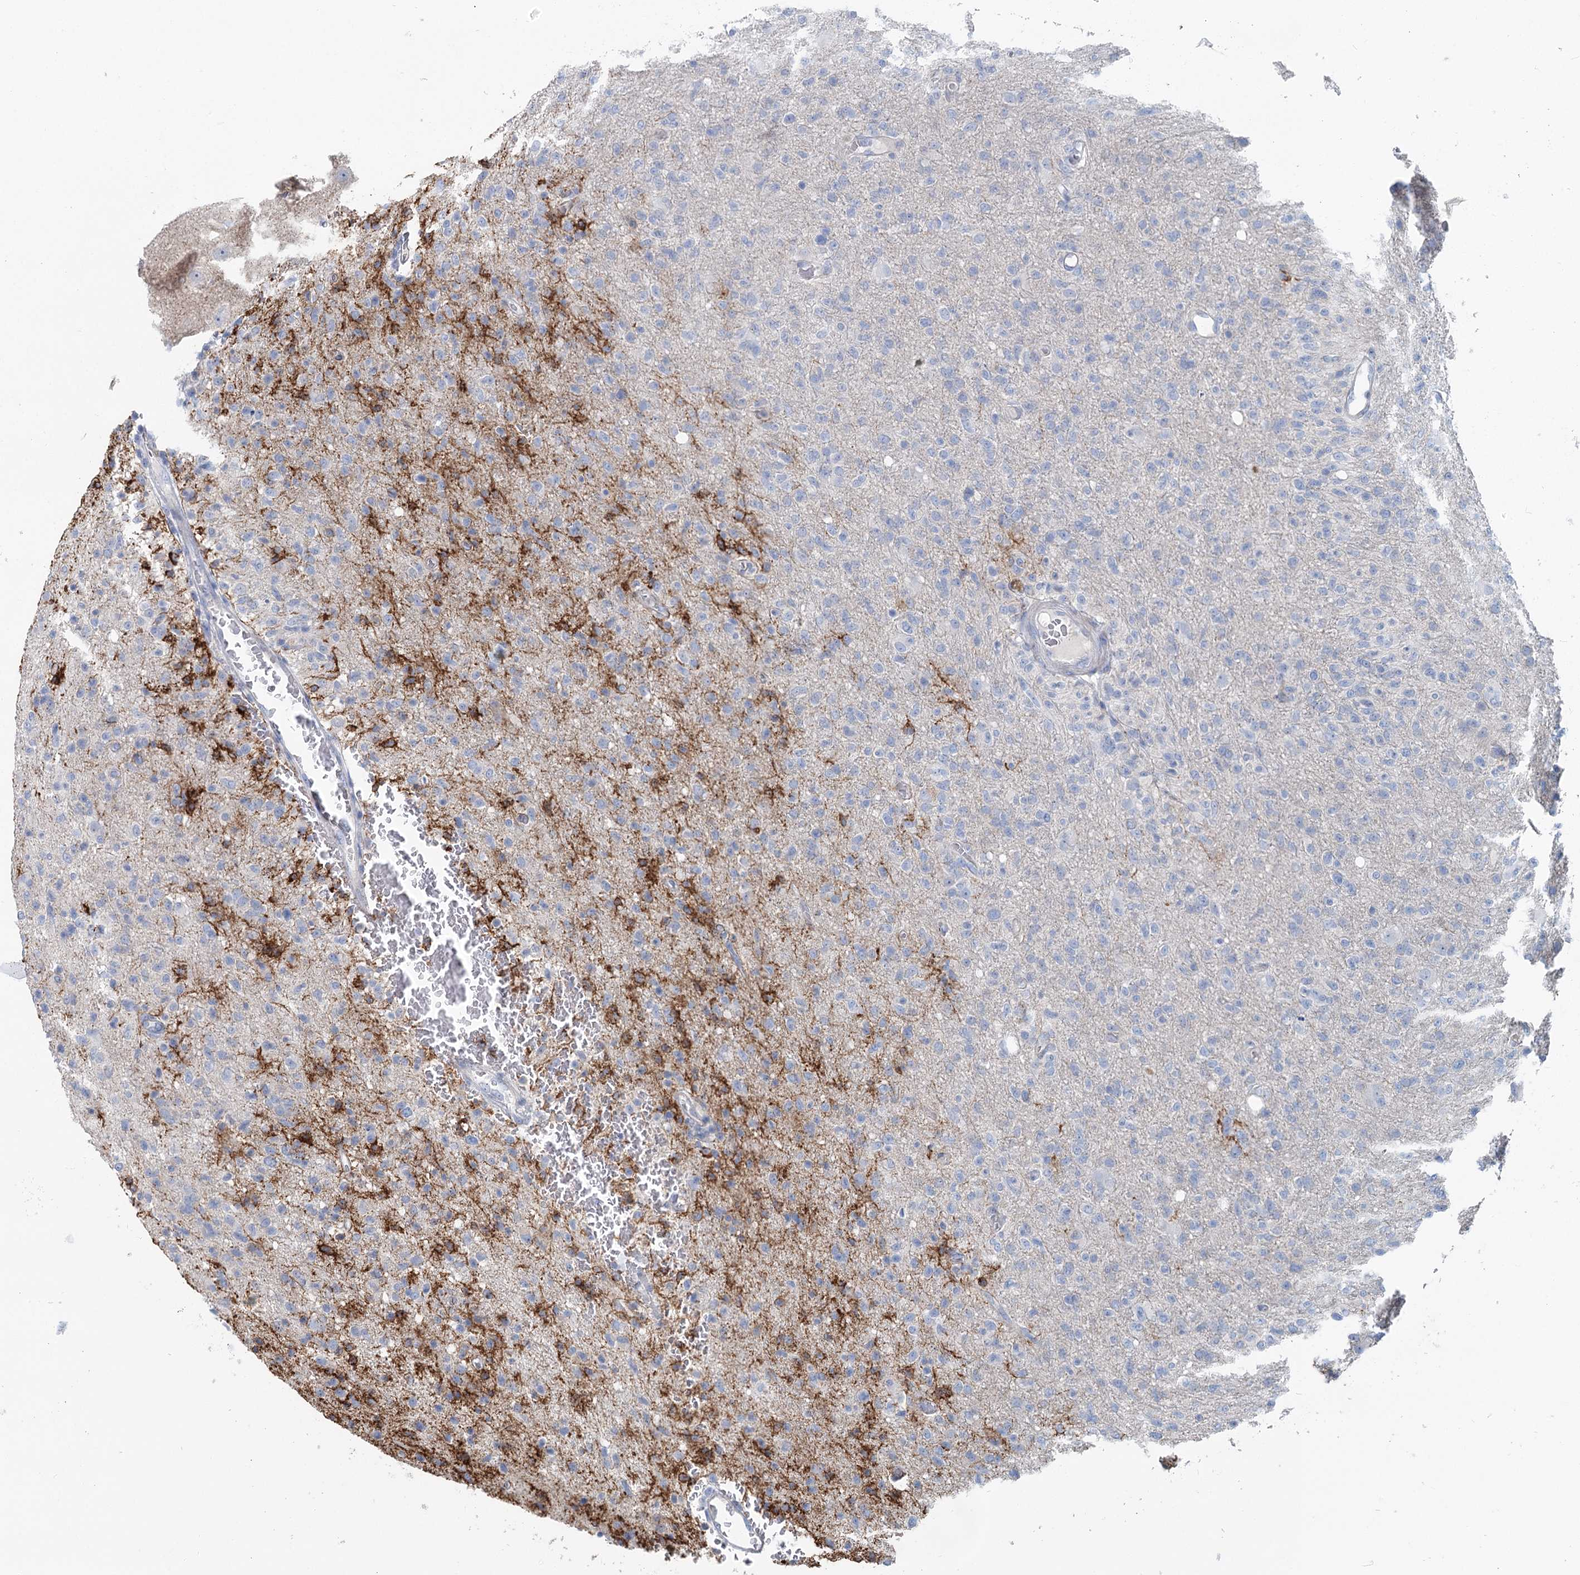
{"staining": {"intensity": "negative", "quantity": "none", "location": "none"}, "tissue": "glioma", "cell_type": "Tumor cells", "image_type": "cancer", "snomed": [{"axis": "morphology", "description": "Glioma, malignant, High grade"}, {"axis": "topography", "description": "Brain"}], "caption": "Immunohistochemistry histopathology image of neoplastic tissue: human malignant glioma (high-grade) stained with DAB reveals no significant protein expression in tumor cells.", "gene": "MARK2", "patient": {"sex": "female", "age": 57}}